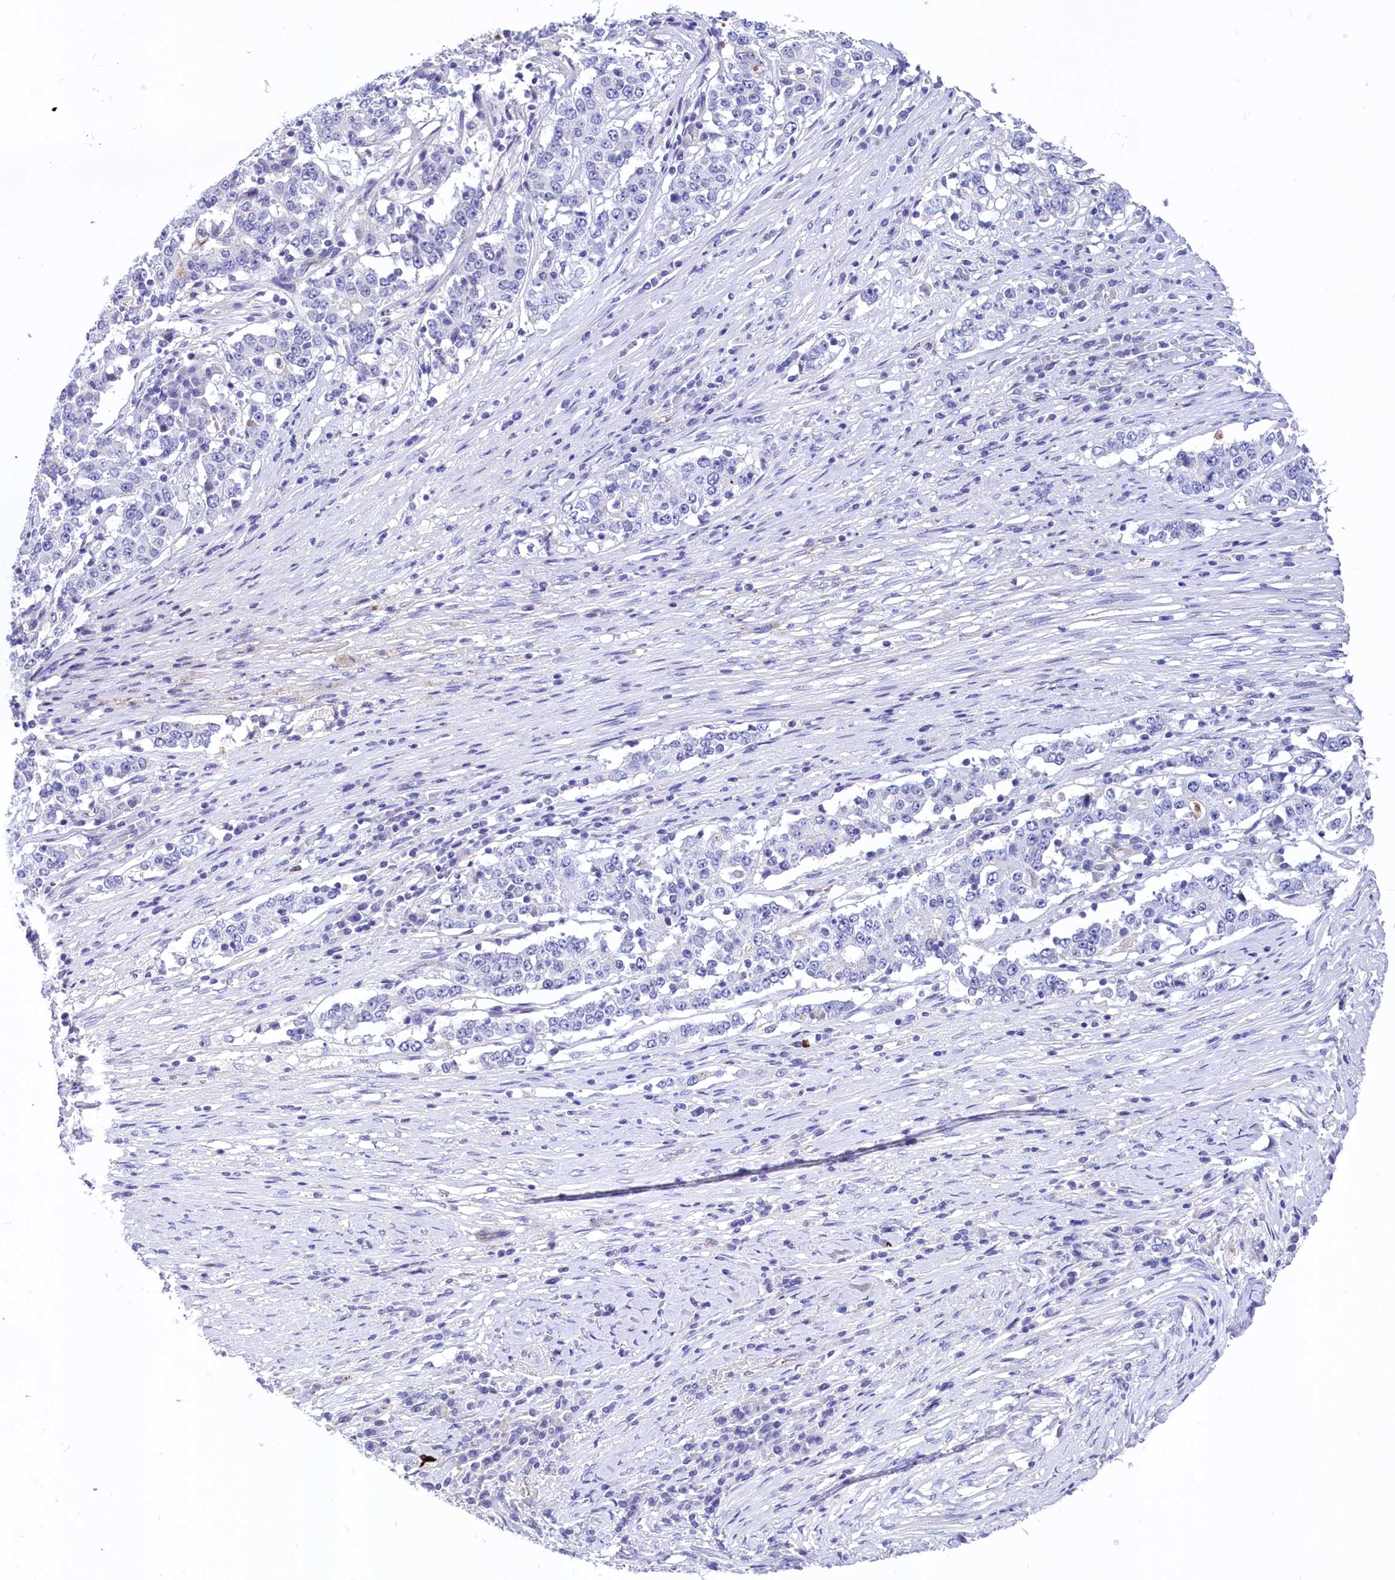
{"staining": {"intensity": "negative", "quantity": "none", "location": "none"}, "tissue": "stomach cancer", "cell_type": "Tumor cells", "image_type": "cancer", "snomed": [{"axis": "morphology", "description": "Adenocarcinoma, NOS"}, {"axis": "topography", "description": "Stomach"}], "caption": "A photomicrograph of human stomach cancer (adenocarcinoma) is negative for staining in tumor cells.", "gene": "INSC", "patient": {"sex": "male", "age": 59}}